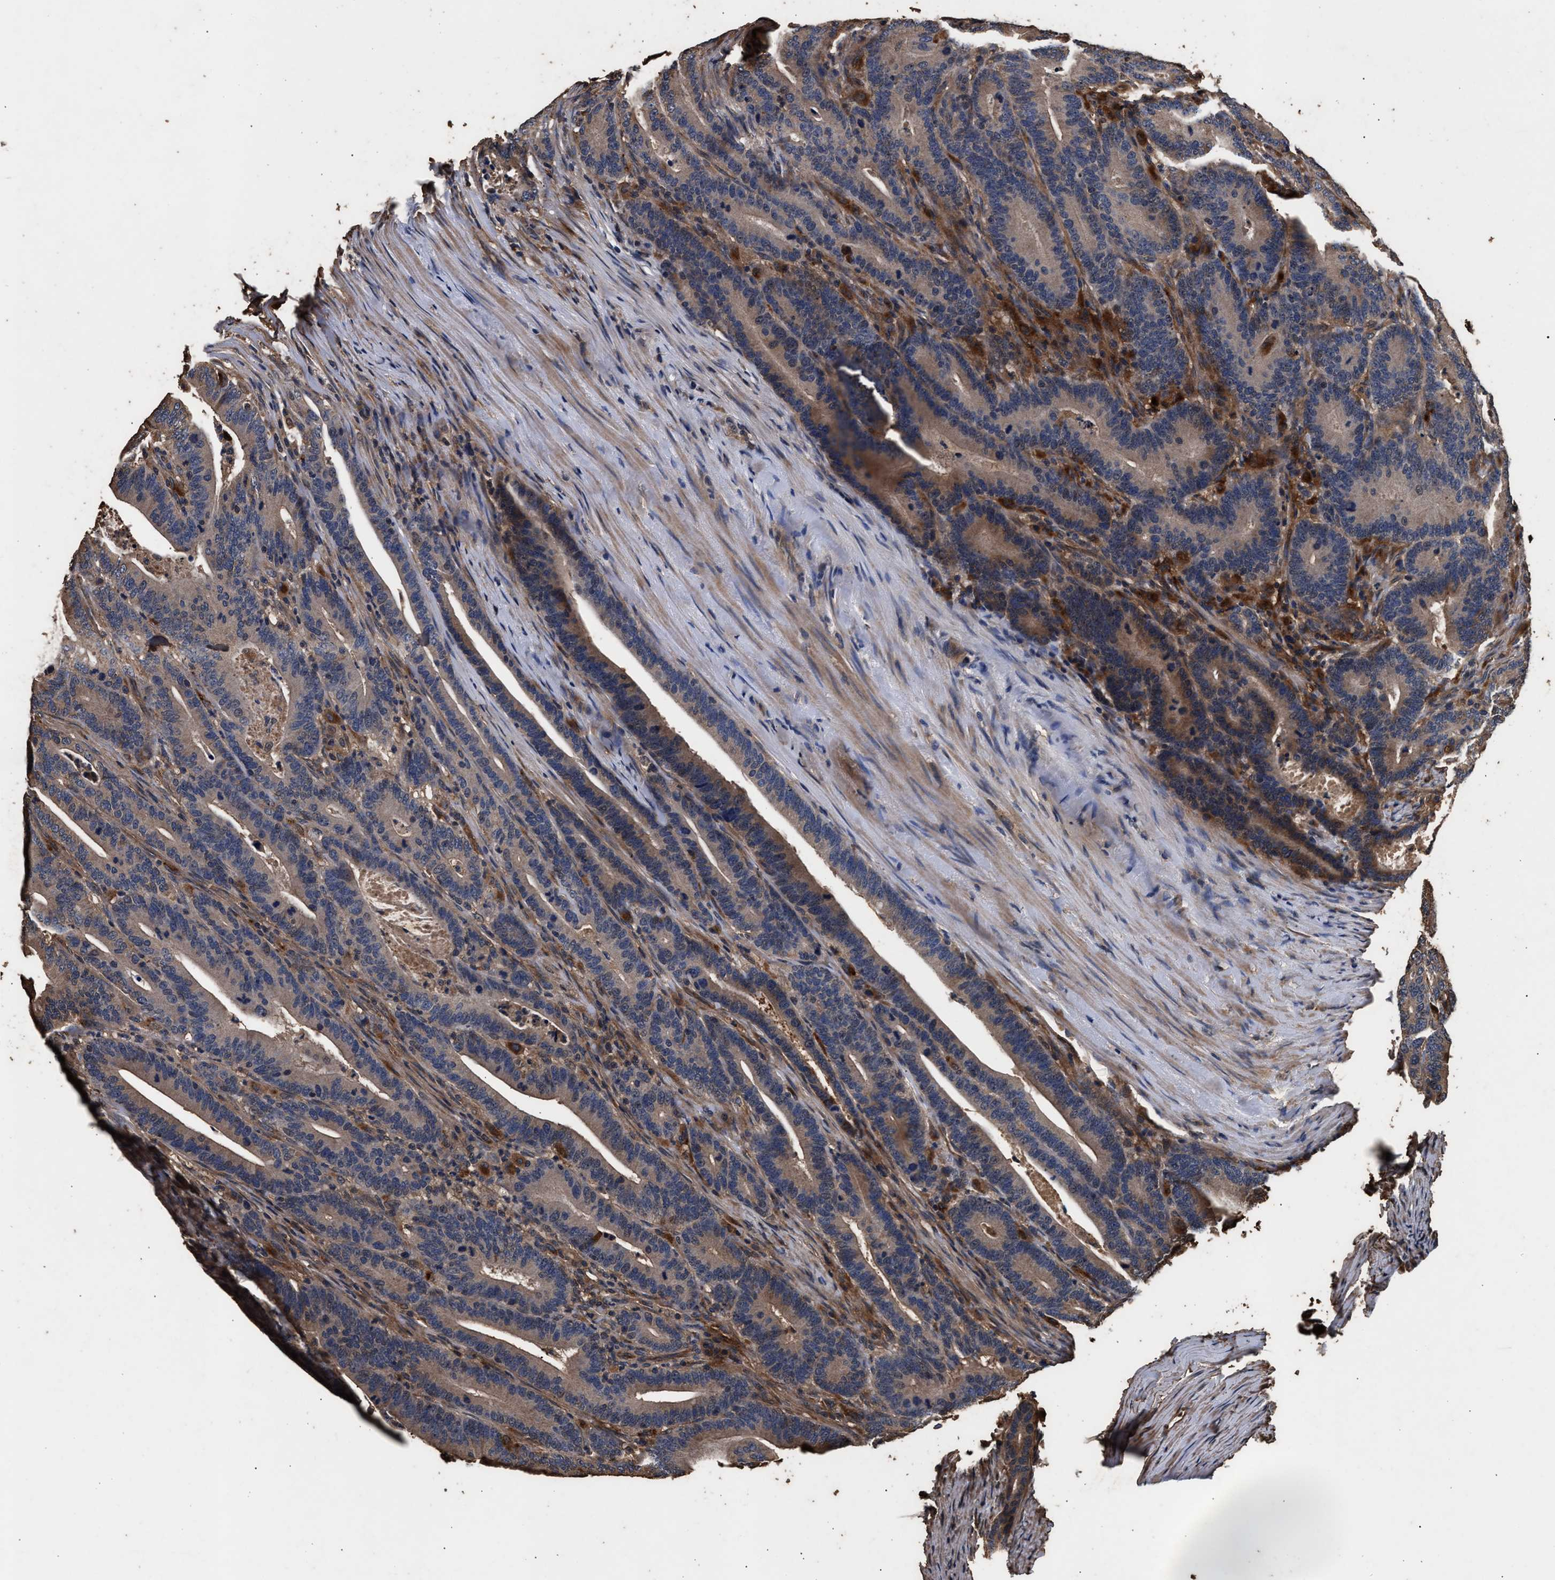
{"staining": {"intensity": "weak", "quantity": "25%-75%", "location": "cytoplasmic/membranous"}, "tissue": "colorectal cancer", "cell_type": "Tumor cells", "image_type": "cancer", "snomed": [{"axis": "morphology", "description": "Adenocarcinoma, NOS"}, {"axis": "topography", "description": "Colon"}], "caption": "Brown immunohistochemical staining in adenocarcinoma (colorectal) reveals weak cytoplasmic/membranous staining in approximately 25%-75% of tumor cells.", "gene": "KYAT1", "patient": {"sex": "female", "age": 66}}